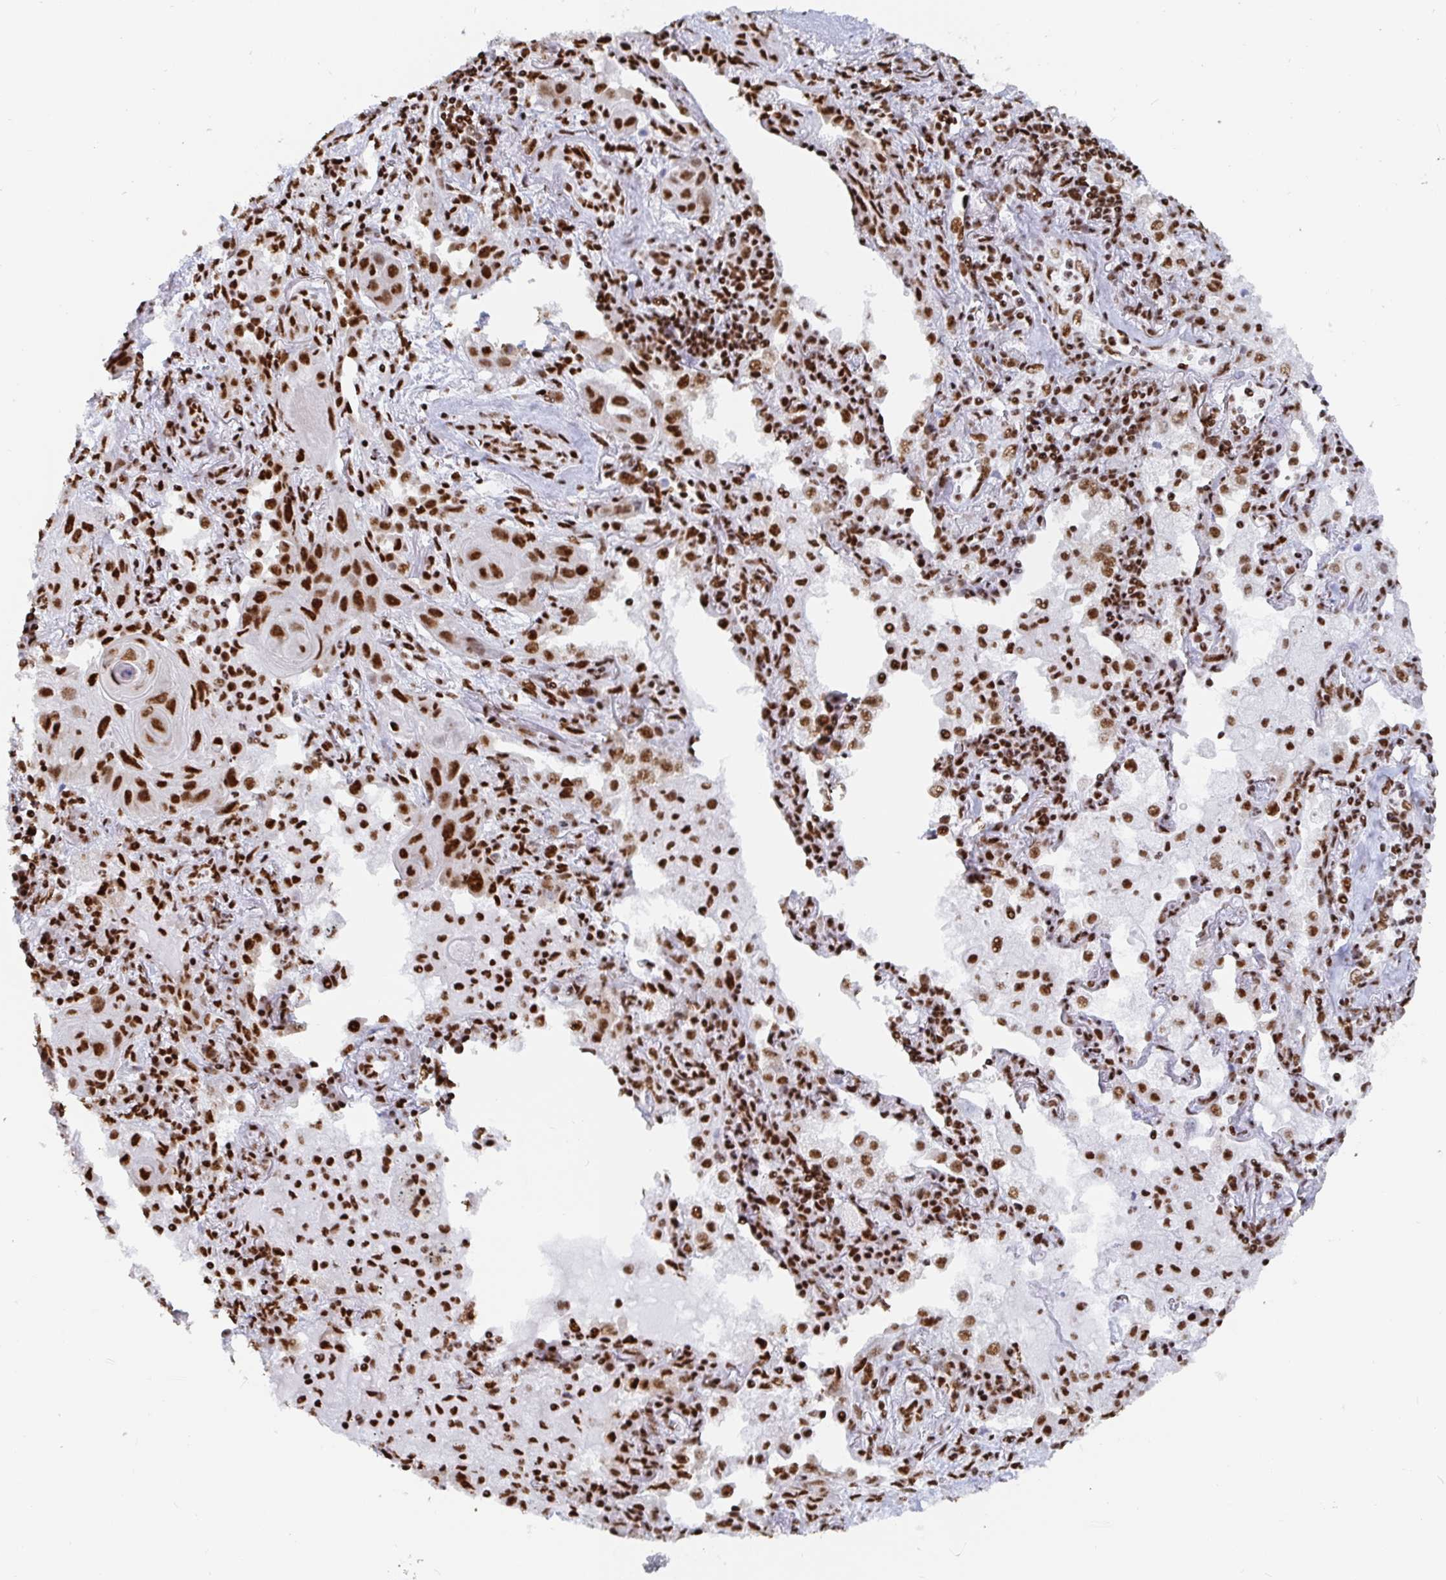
{"staining": {"intensity": "strong", "quantity": ">75%", "location": "nuclear"}, "tissue": "lung cancer", "cell_type": "Tumor cells", "image_type": "cancer", "snomed": [{"axis": "morphology", "description": "Squamous cell carcinoma, NOS"}, {"axis": "topography", "description": "Lung"}], "caption": "Lung squamous cell carcinoma stained with a brown dye demonstrates strong nuclear positive expression in approximately >75% of tumor cells.", "gene": "EWSR1", "patient": {"sex": "male", "age": 79}}